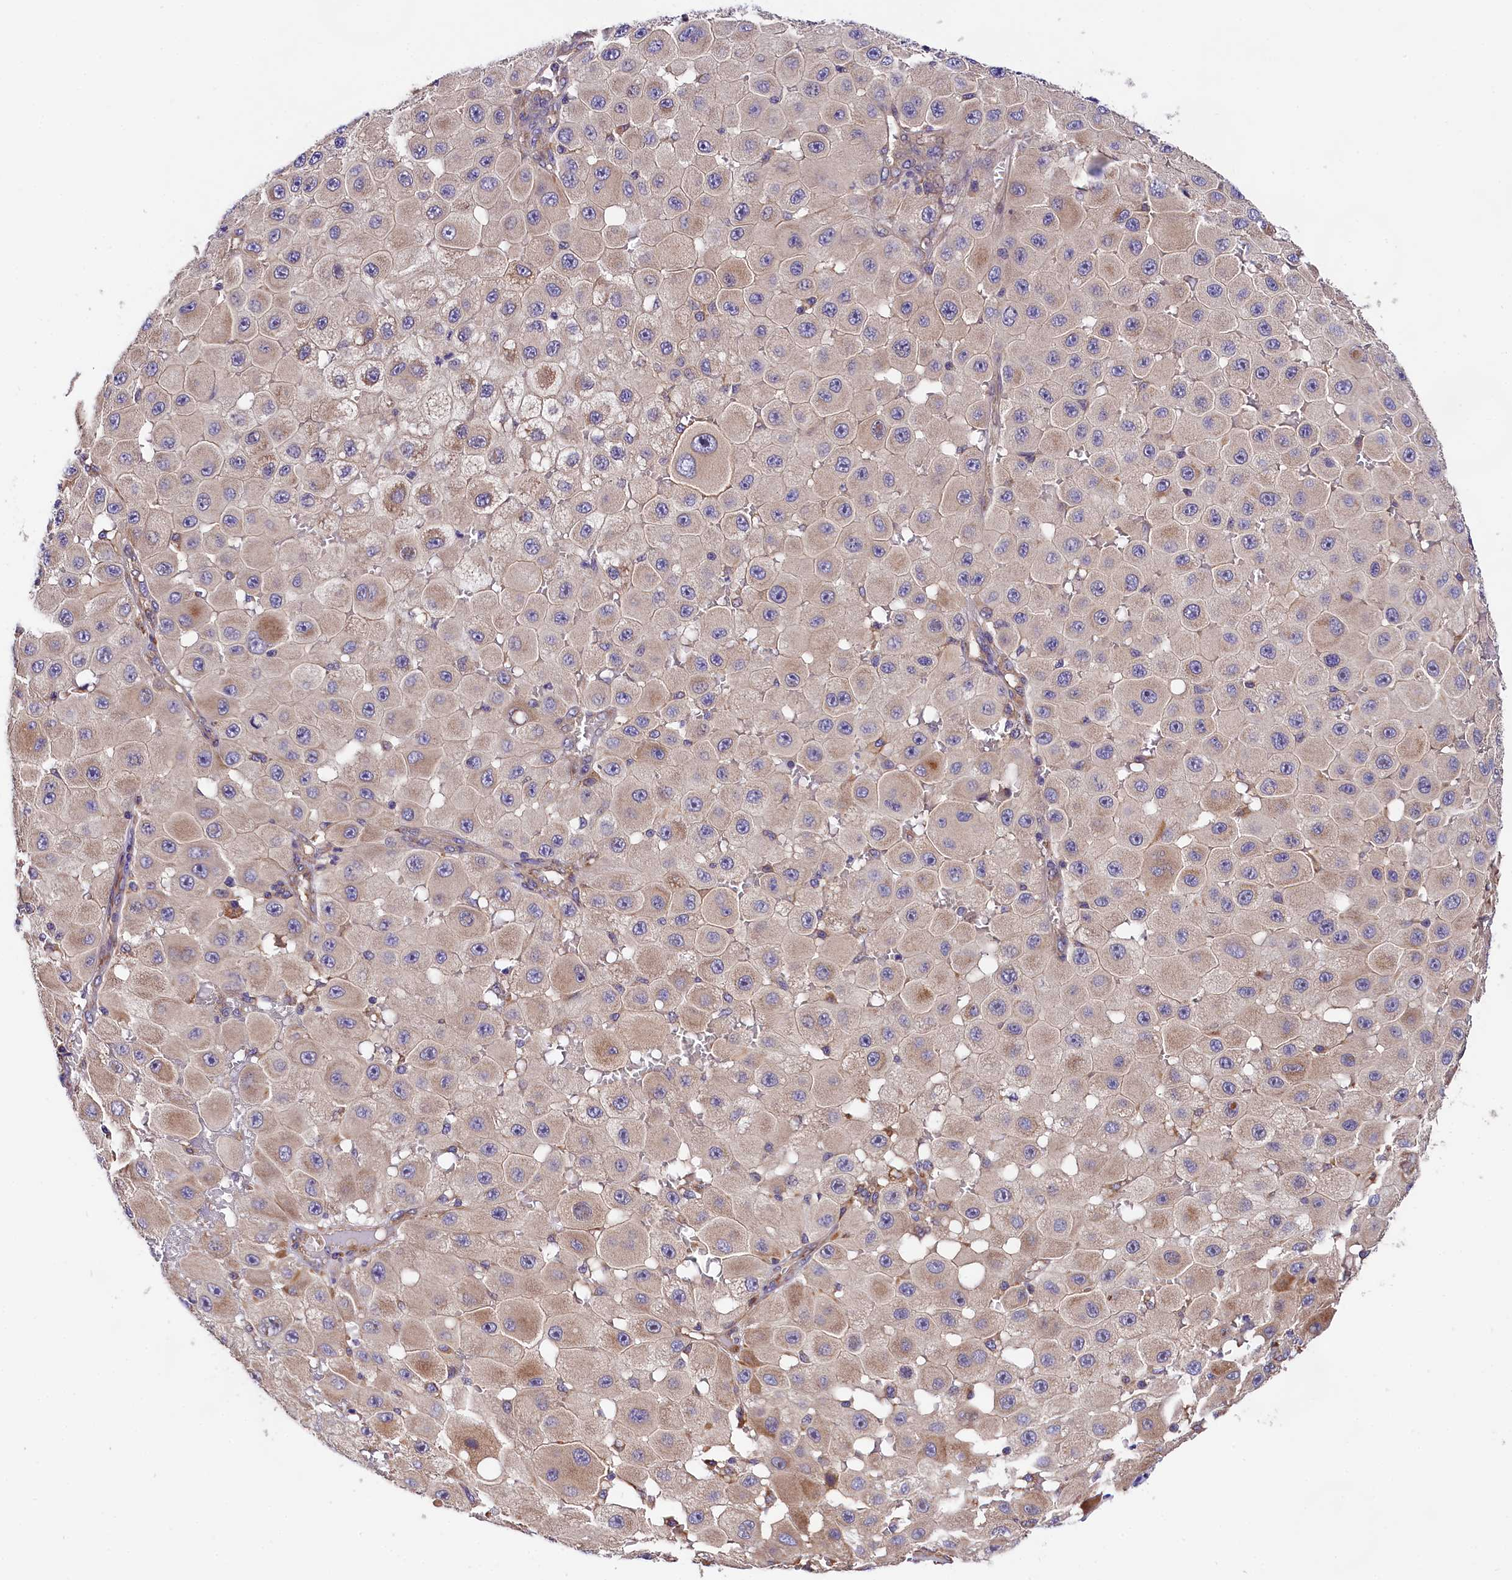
{"staining": {"intensity": "moderate", "quantity": "<25%", "location": "cytoplasmic/membranous"}, "tissue": "melanoma", "cell_type": "Tumor cells", "image_type": "cancer", "snomed": [{"axis": "morphology", "description": "Malignant melanoma, NOS"}, {"axis": "topography", "description": "Skin"}], "caption": "Melanoma stained with DAB (3,3'-diaminobenzidine) IHC exhibits low levels of moderate cytoplasmic/membranous staining in approximately <25% of tumor cells.", "gene": "SPG11", "patient": {"sex": "female", "age": 81}}